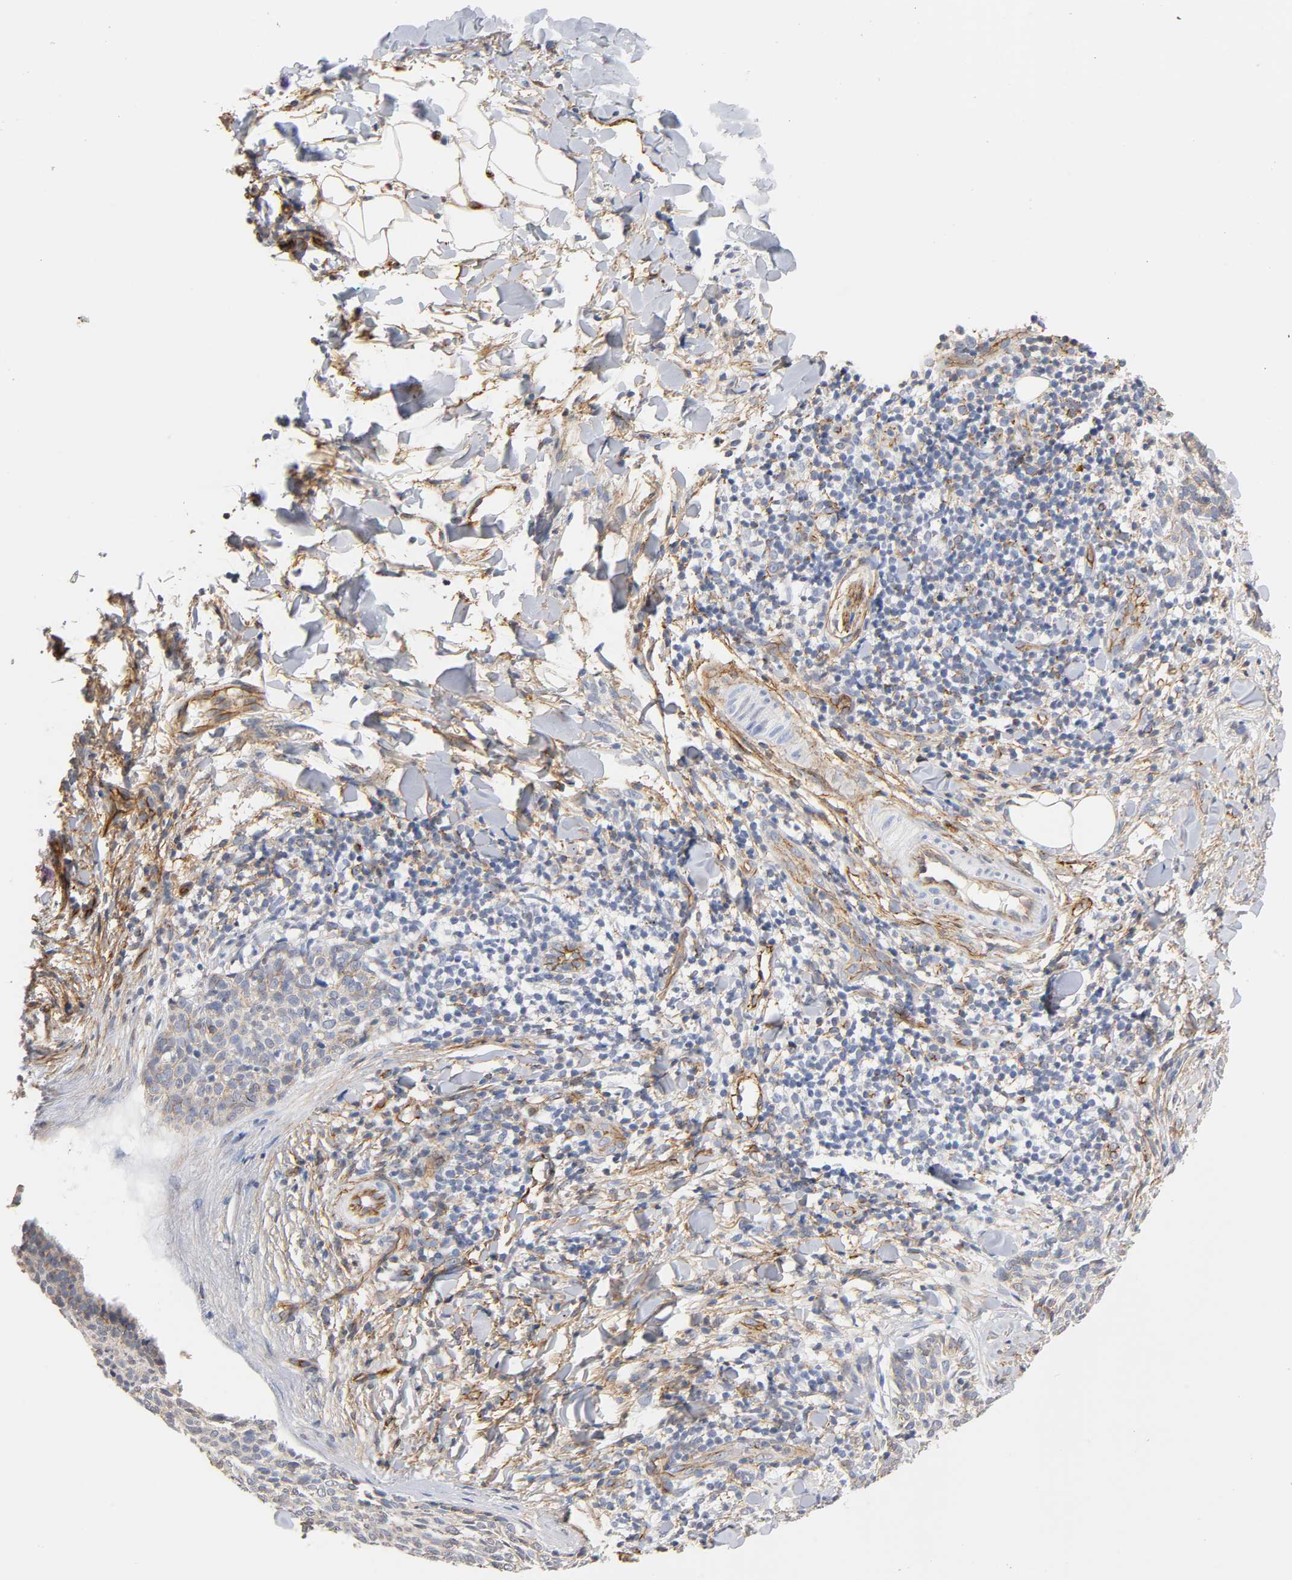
{"staining": {"intensity": "weak", "quantity": ">75%", "location": "cytoplasmic/membranous"}, "tissue": "skin cancer", "cell_type": "Tumor cells", "image_type": "cancer", "snomed": [{"axis": "morphology", "description": "Normal tissue, NOS"}, {"axis": "morphology", "description": "Basal cell carcinoma"}, {"axis": "topography", "description": "Skin"}], "caption": "There is low levels of weak cytoplasmic/membranous staining in tumor cells of skin cancer (basal cell carcinoma), as demonstrated by immunohistochemical staining (brown color).", "gene": "SPTAN1", "patient": {"sex": "female", "age": 57}}